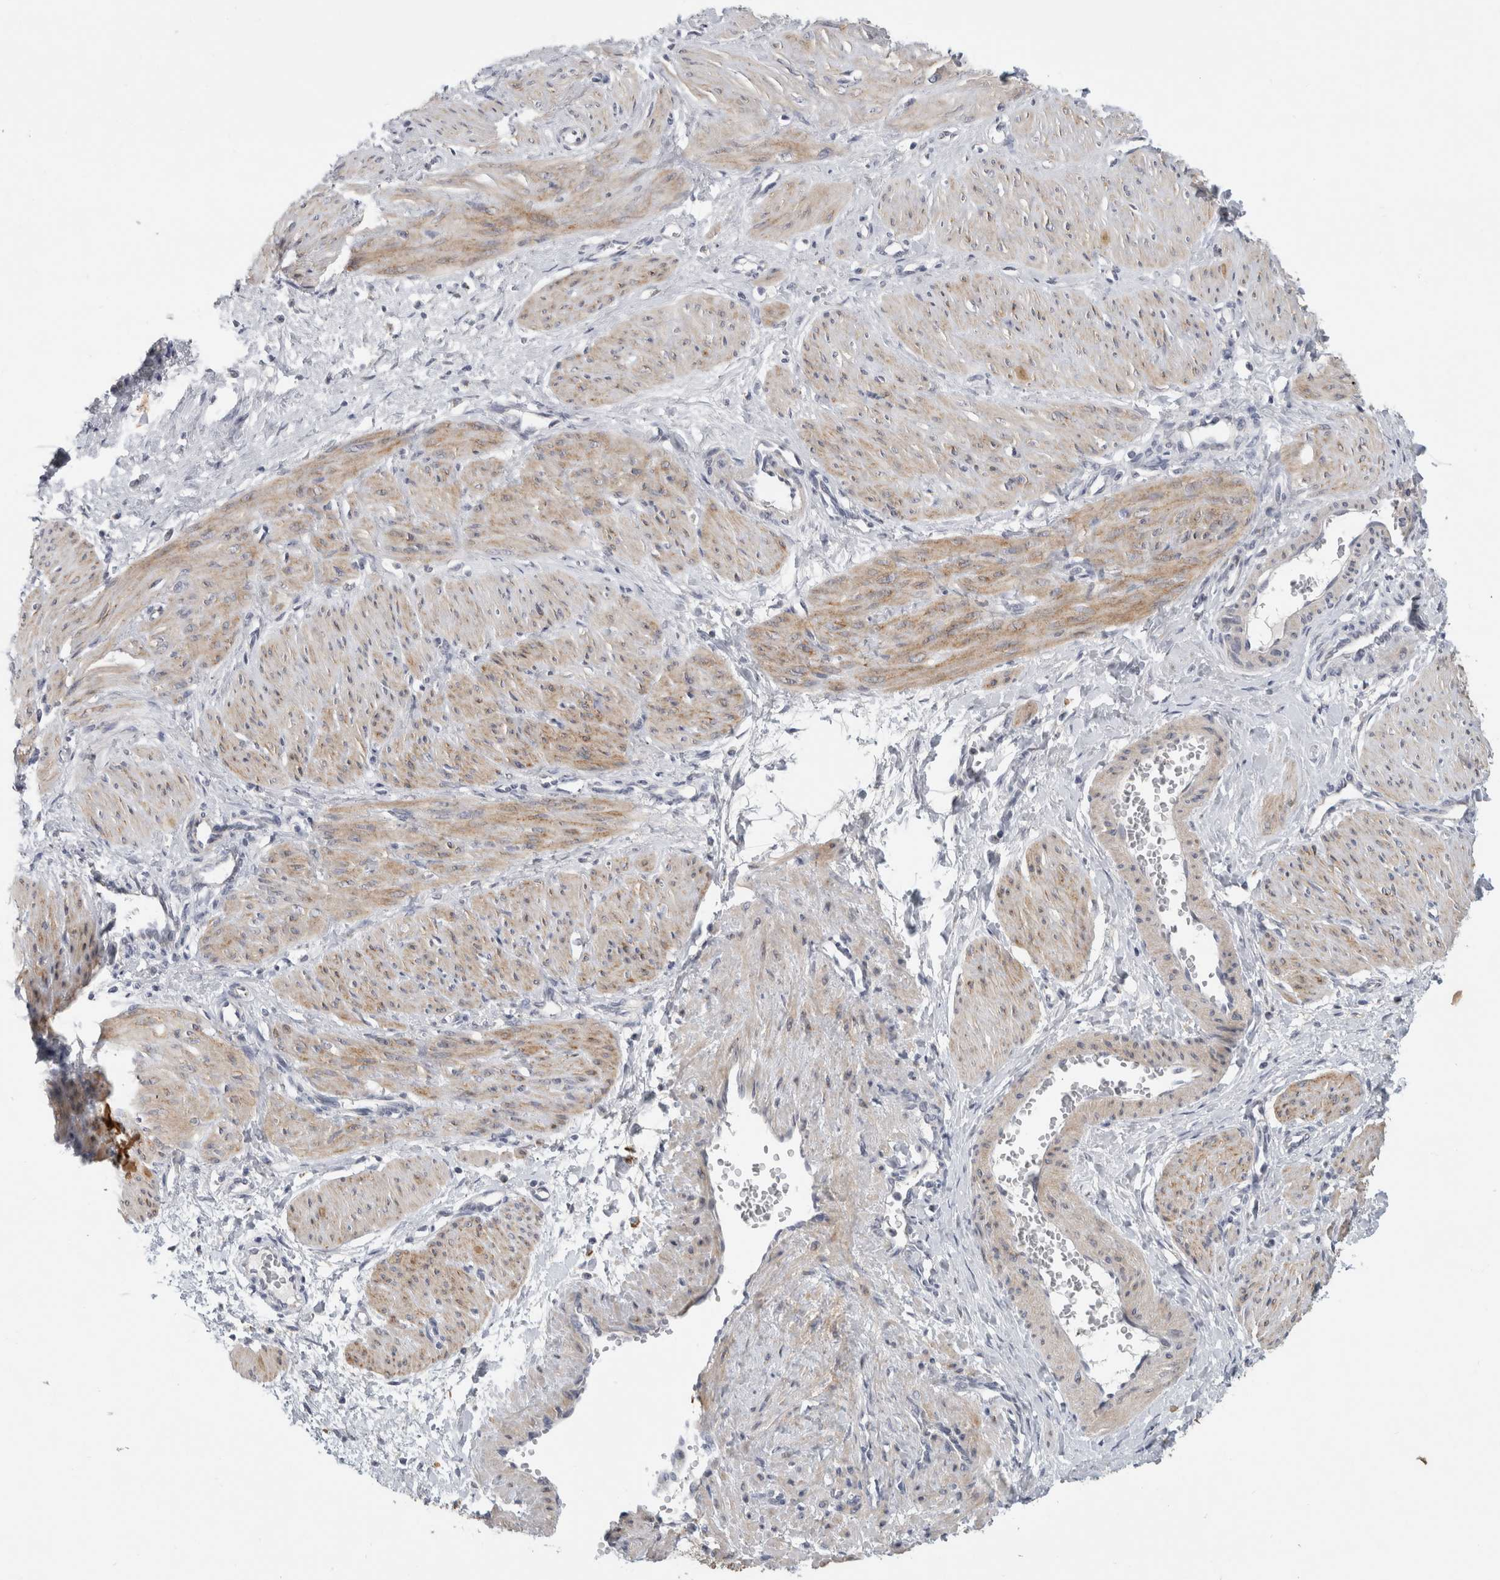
{"staining": {"intensity": "moderate", "quantity": ">75%", "location": "cytoplasmic/membranous"}, "tissue": "smooth muscle", "cell_type": "Smooth muscle cells", "image_type": "normal", "snomed": [{"axis": "morphology", "description": "Normal tissue, NOS"}, {"axis": "topography", "description": "Endometrium"}], "caption": "IHC image of benign human smooth muscle stained for a protein (brown), which displays medium levels of moderate cytoplasmic/membranous staining in about >75% of smooth muscle cells.", "gene": "MGAT1", "patient": {"sex": "female", "age": 33}}